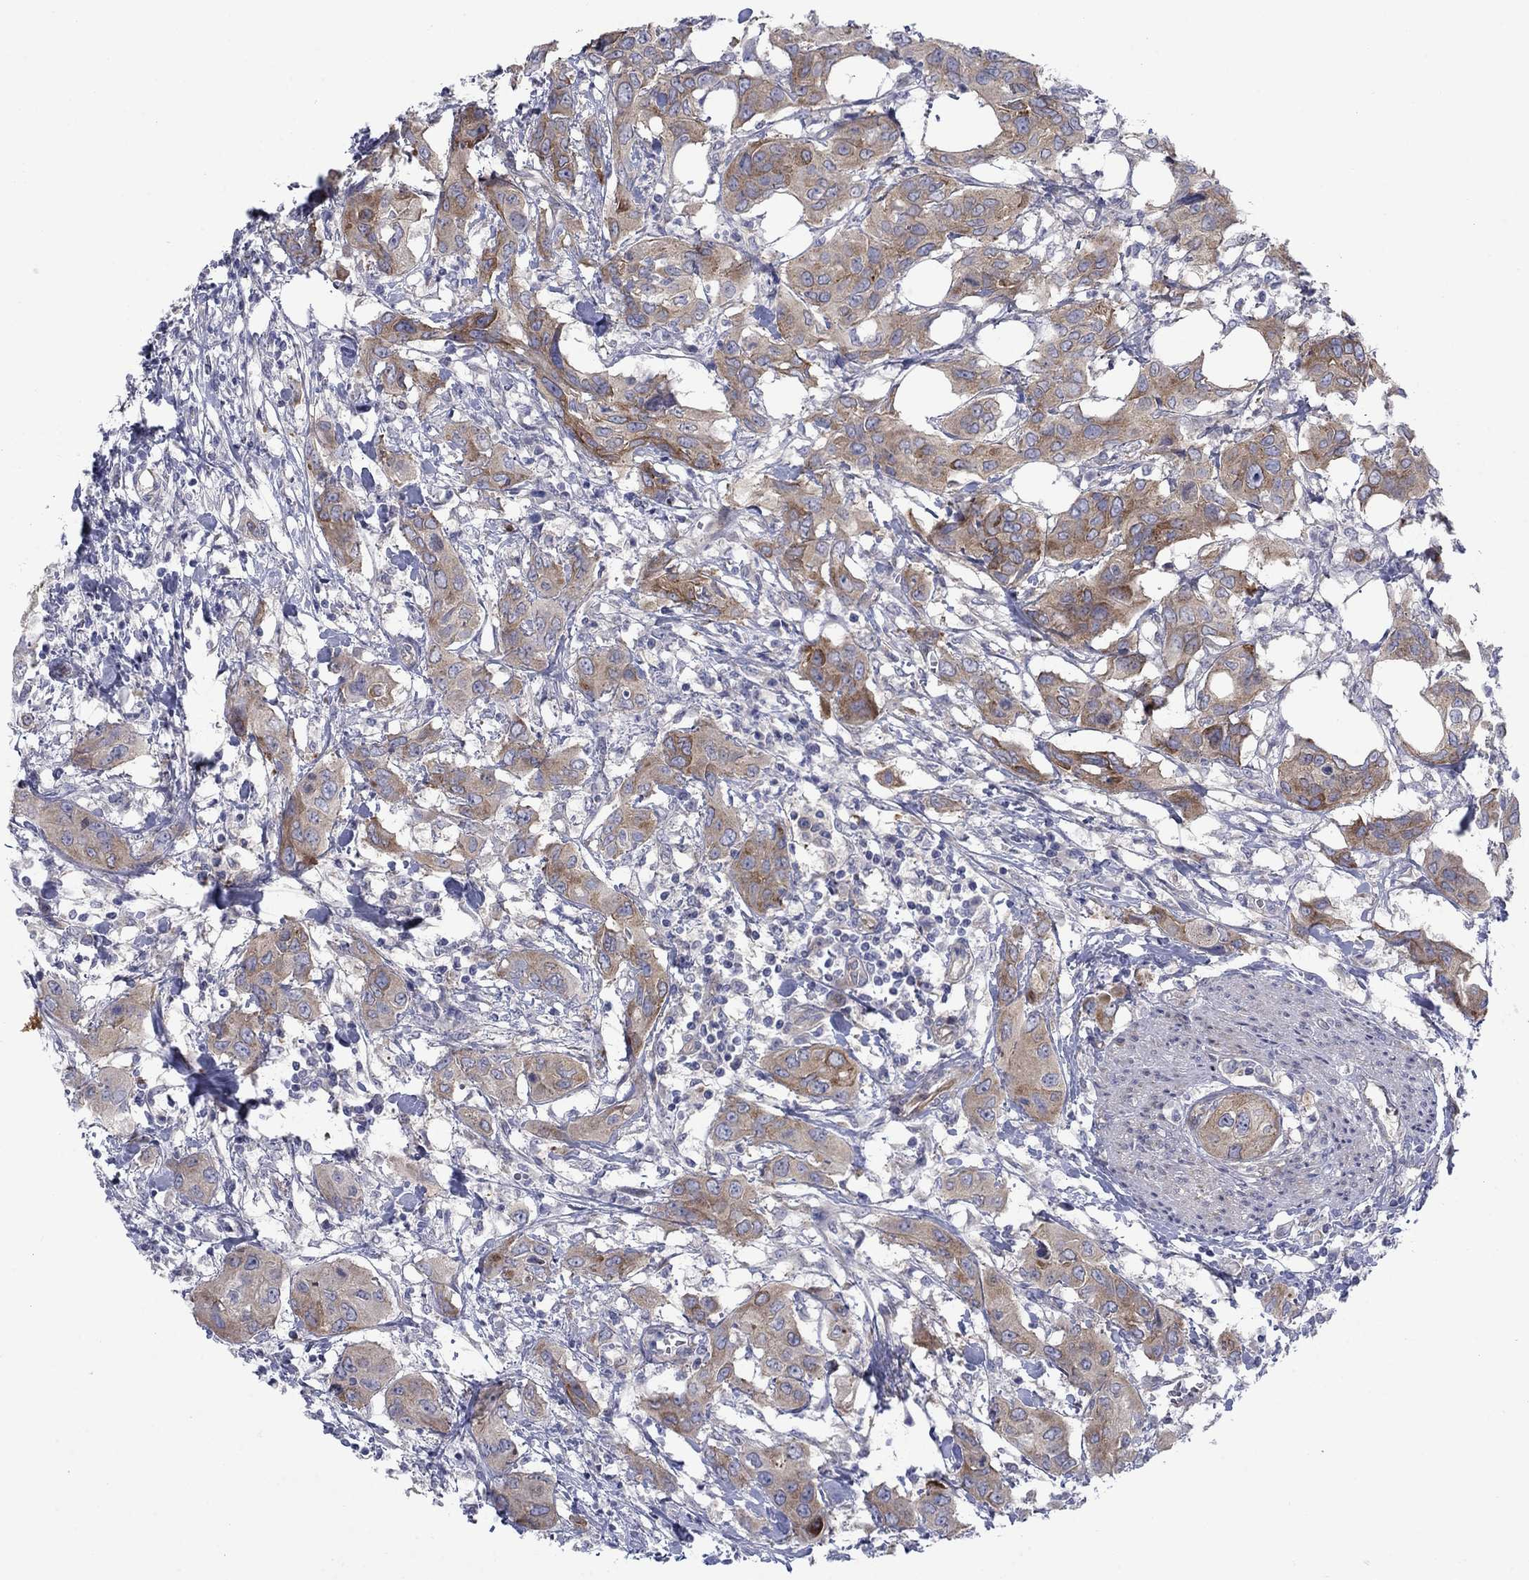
{"staining": {"intensity": "strong", "quantity": "<25%", "location": "cytoplasmic/membranous"}, "tissue": "urothelial cancer", "cell_type": "Tumor cells", "image_type": "cancer", "snomed": [{"axis": "morphology", "description": "Urothelial carcinoma, NOS"}, {"axis": "morphology", "description": "Urothelial carcinoma, High grade"}, {"axis": "topography", "description": "Urinary bladder"}], "caption": "Strong cytoplasmic/membranous staining for a protein is appreciated in about <25% of tumor cells of urothelial cancer using immunohistochemistry (IHC).", "gene": "FXR1", "patient": {"sex": "male", "age": 63}}